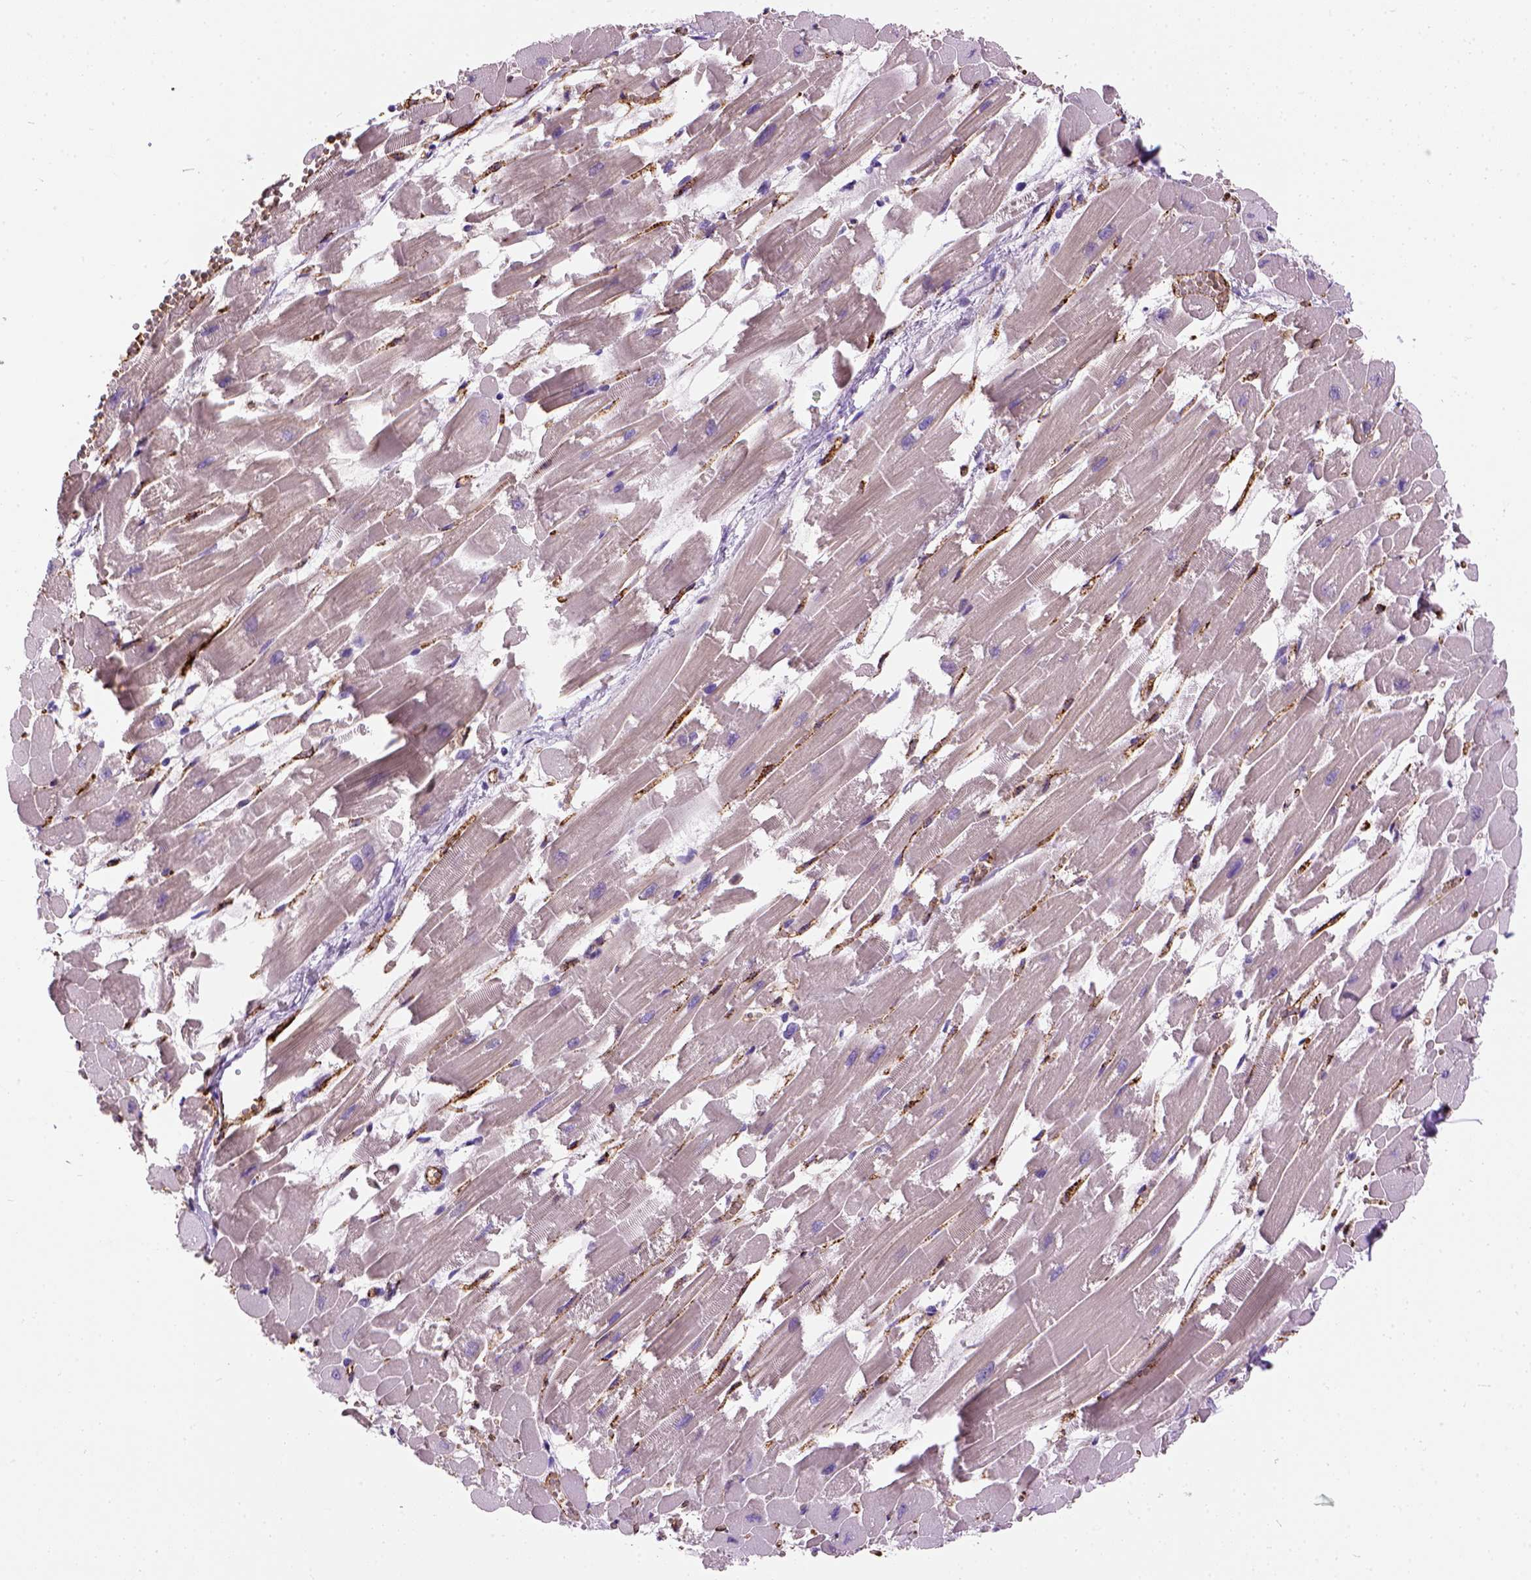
{"staining": {"intensity": "negative", "quantity": "none", "location": "none"}, "tissue": "heart muscle", "cell_type": "Cardiomyocytes", "image_type": "normal", "snomed": [{"axis": "morphology", "description": "Normal tissue, NOS"}, {"axis": "topography", "description": "Heart"}], "caption": "There is no significant expression in cardiomyocytes of heart muscle.", "gene": "VWF", "patient": {"sex": "female", "age": 52}}